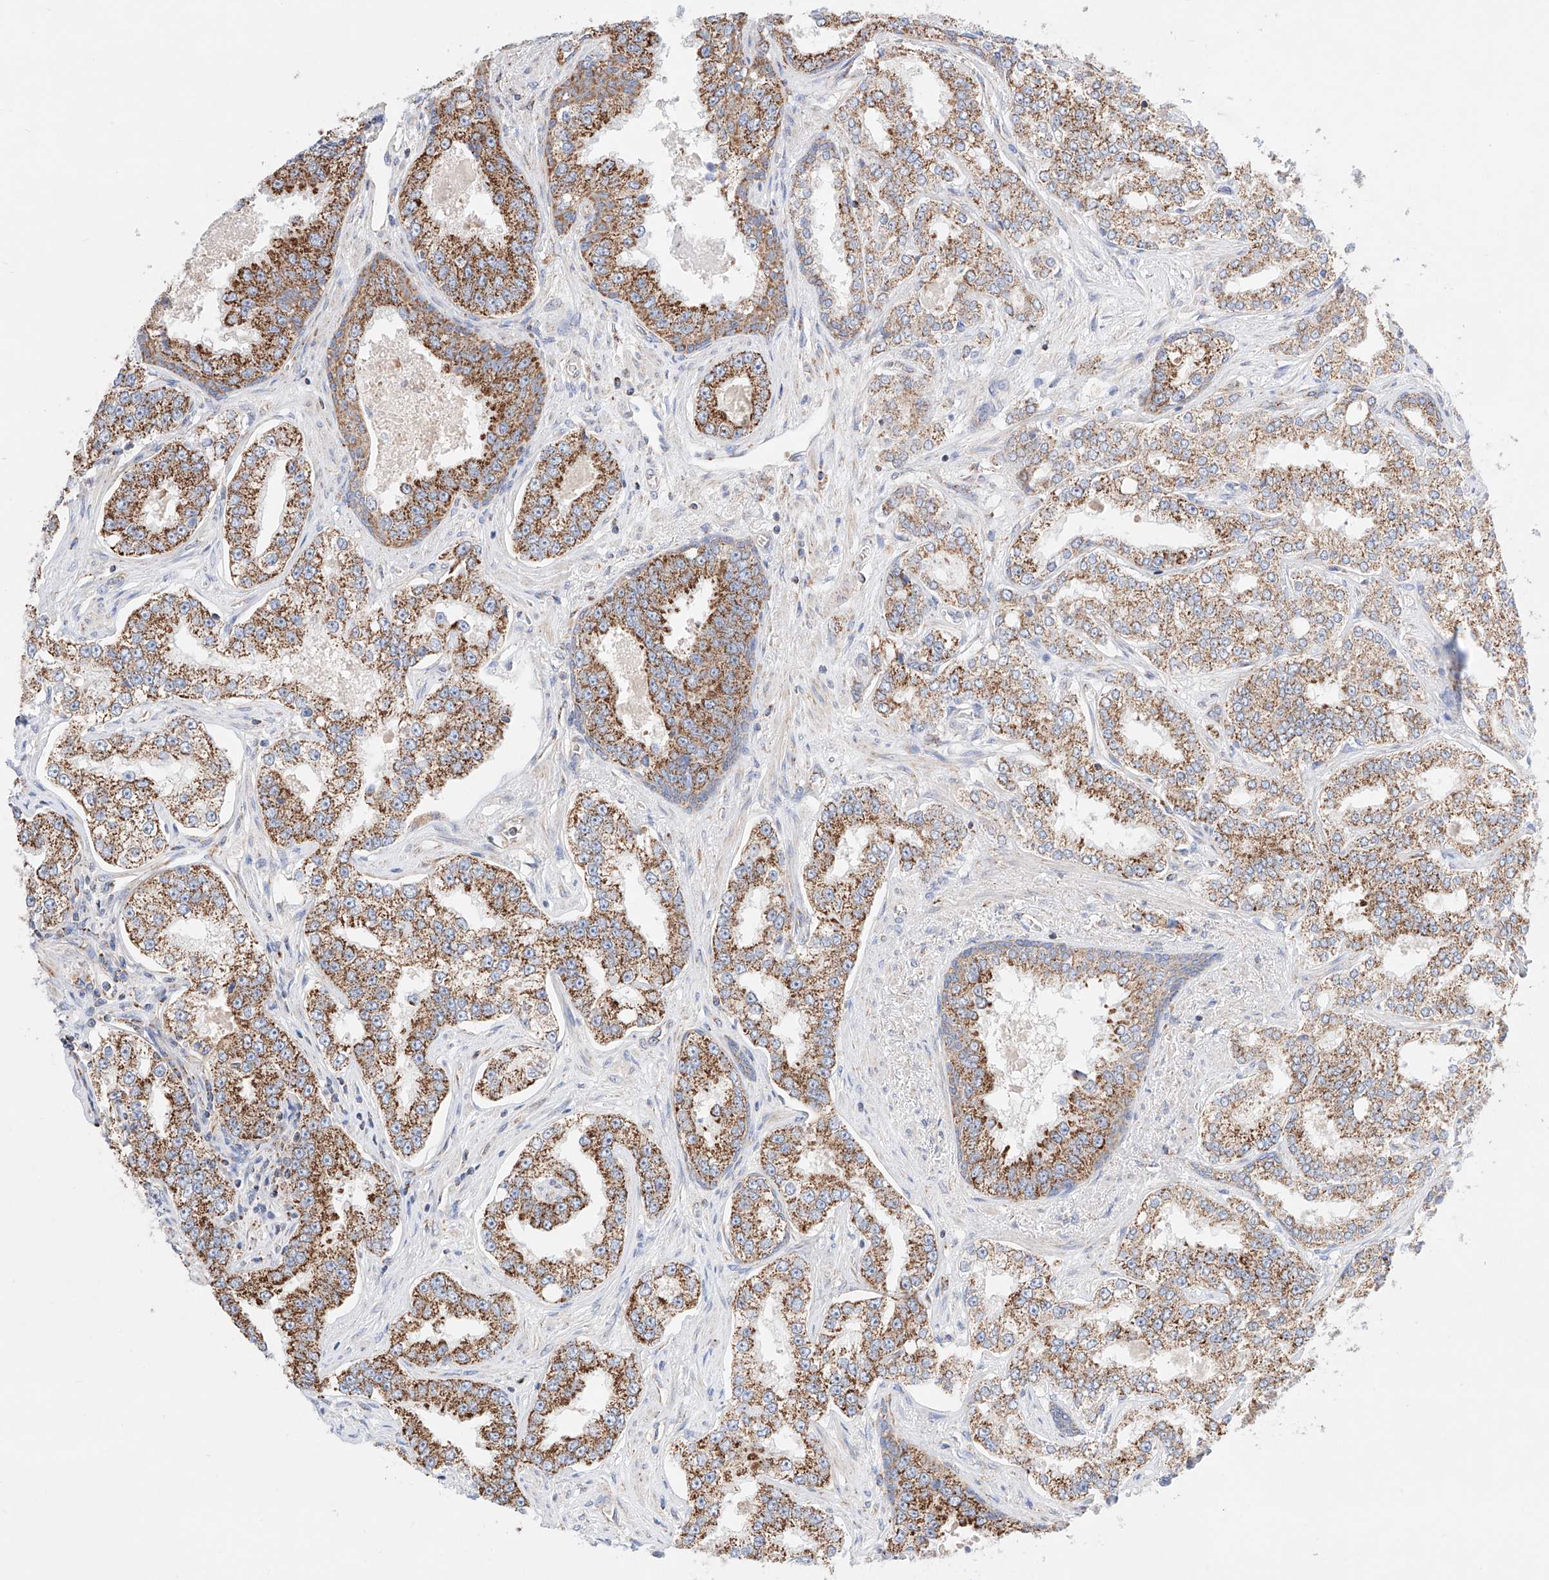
{"staining": {"intensity": "strong", "quantity": ">75%", "location": "cytoplasmic/membranous"}, "tissue": "prostate cancer", "cell_type": "Tumor cells", "image_type": "cancer", "snomed": [{"axis": "morphology", "description": "Normal tissue, NOS"}, {"axis": "morphology", "description": "Adenocarcinoma, High grade"}, {"axis": "topography", "description": "Prostate"}], "caption": "High-magnification brightfield microscopy of prostate high-grade adenocarcinoma stained with DAB (brown) and counterstained with hematoxylin (blue). tumor cells exhibit strong cytoplasmic/membranous positivity is identified in about>75% of cells. The staining was performed using DAB to visualize the protein expression in brown, while the nuclei were stained in blue with hematoxylin (Magnification: 20x).", "gene": "KTI12", "patient": {"sex": "male", "age": 83}}